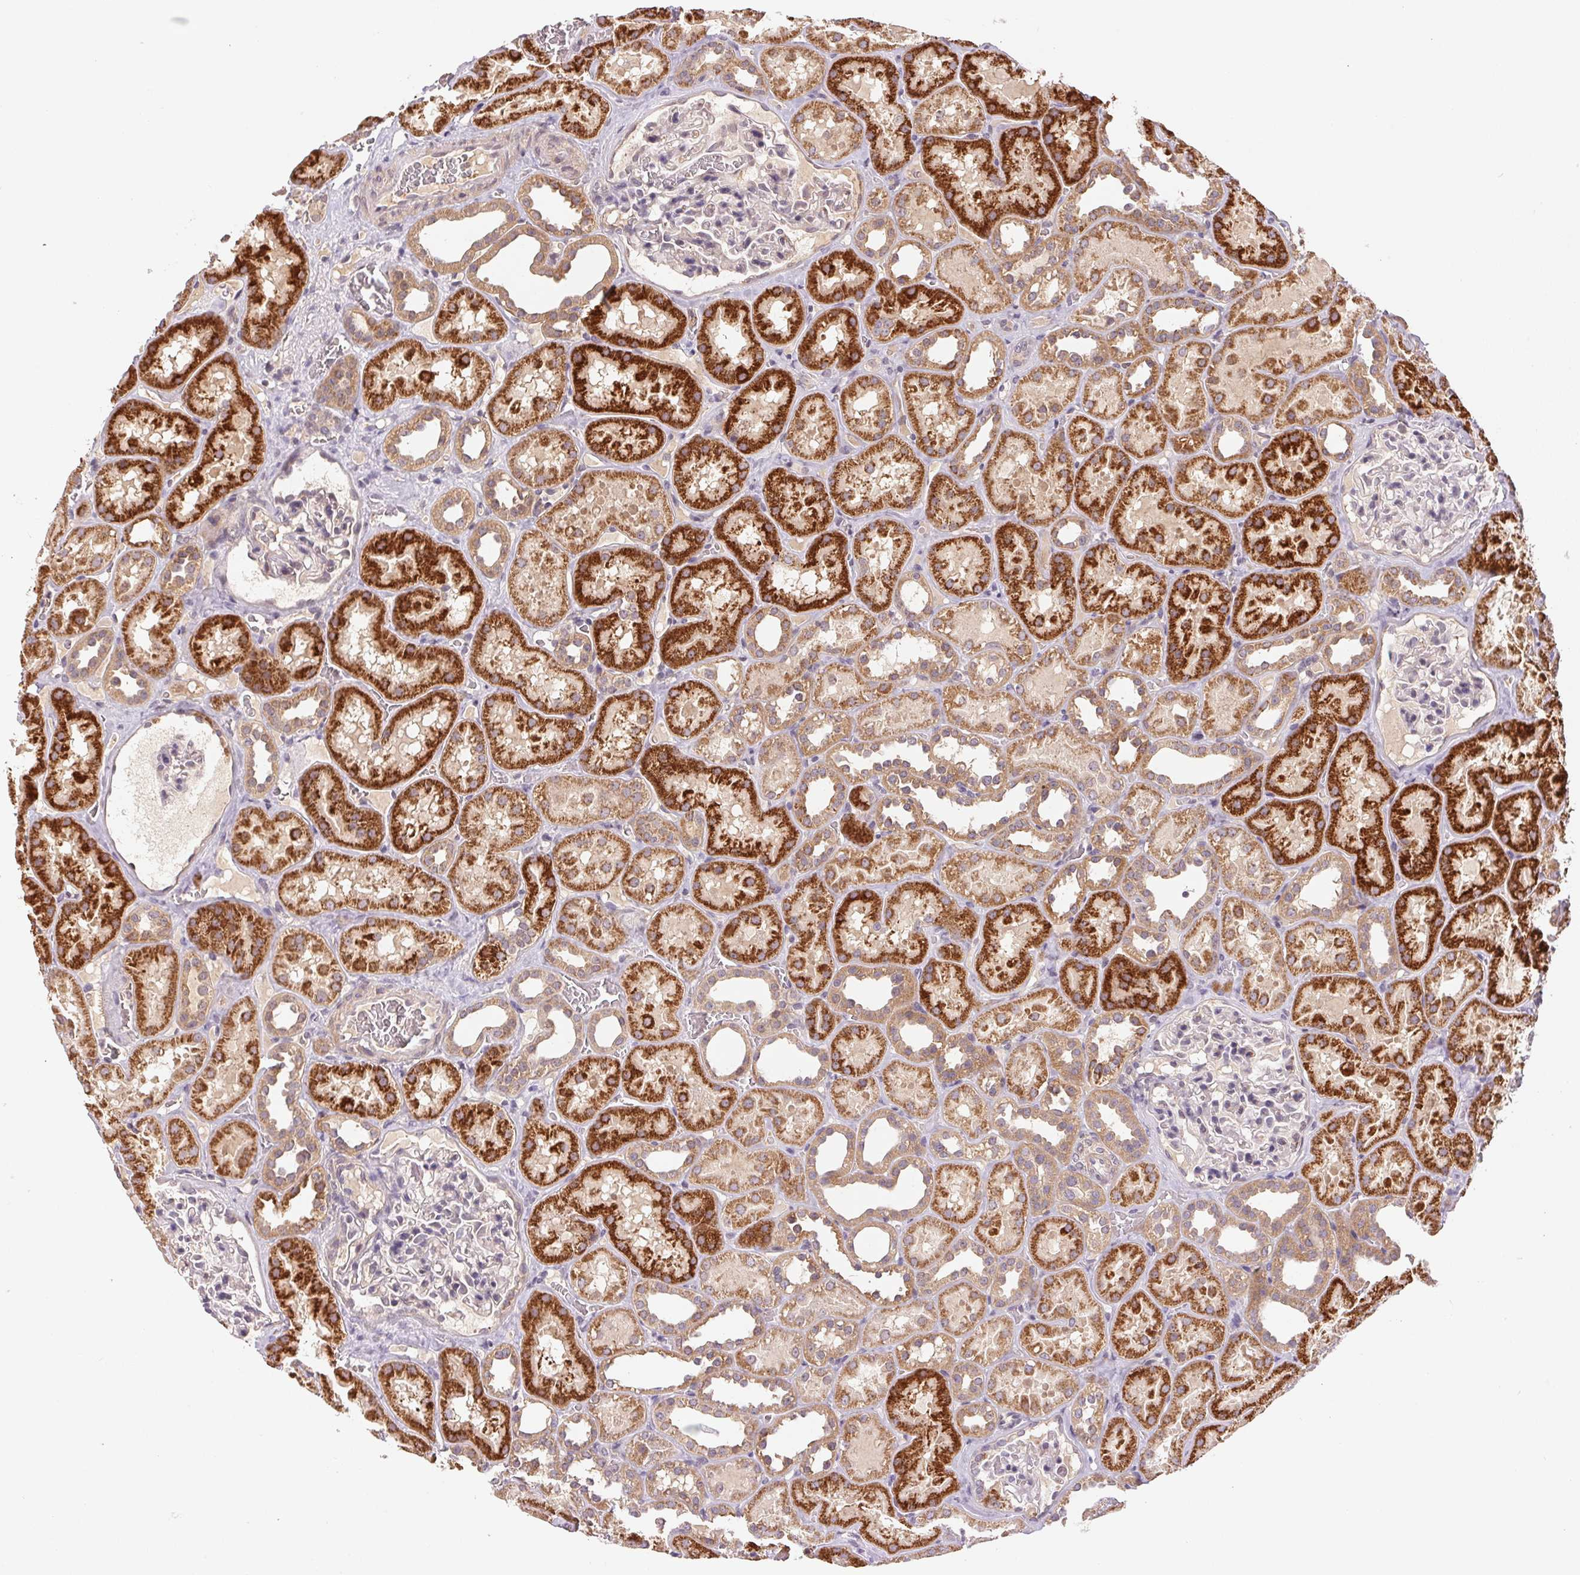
{"staining": {"intensity": "negative", "quantity": "none", "location": "none"}, "tissue": "kidney", "cell_type": "Cells in glomeruli", "image_type": "normal", "snomed": [{"axis": "morphology", "description": "Normal tissue, NOS"}, {"axis": "topography", "description": "Kidney"}], "caption": "DAB (3,3'-diaminobenzidine) immunohistochemical staining of unremarkable kidney demonstrates no significant positivity in cells in glomeruli. The staining was performed using DAB (3,3'-diaminobenzidine) to visualize the protein expression in brown, while the nuclei were stained in blue with hematoxylin (Magnification: 20x).", "gene": "BNIP5", "patient": {"sex": "female", "age": 41}}